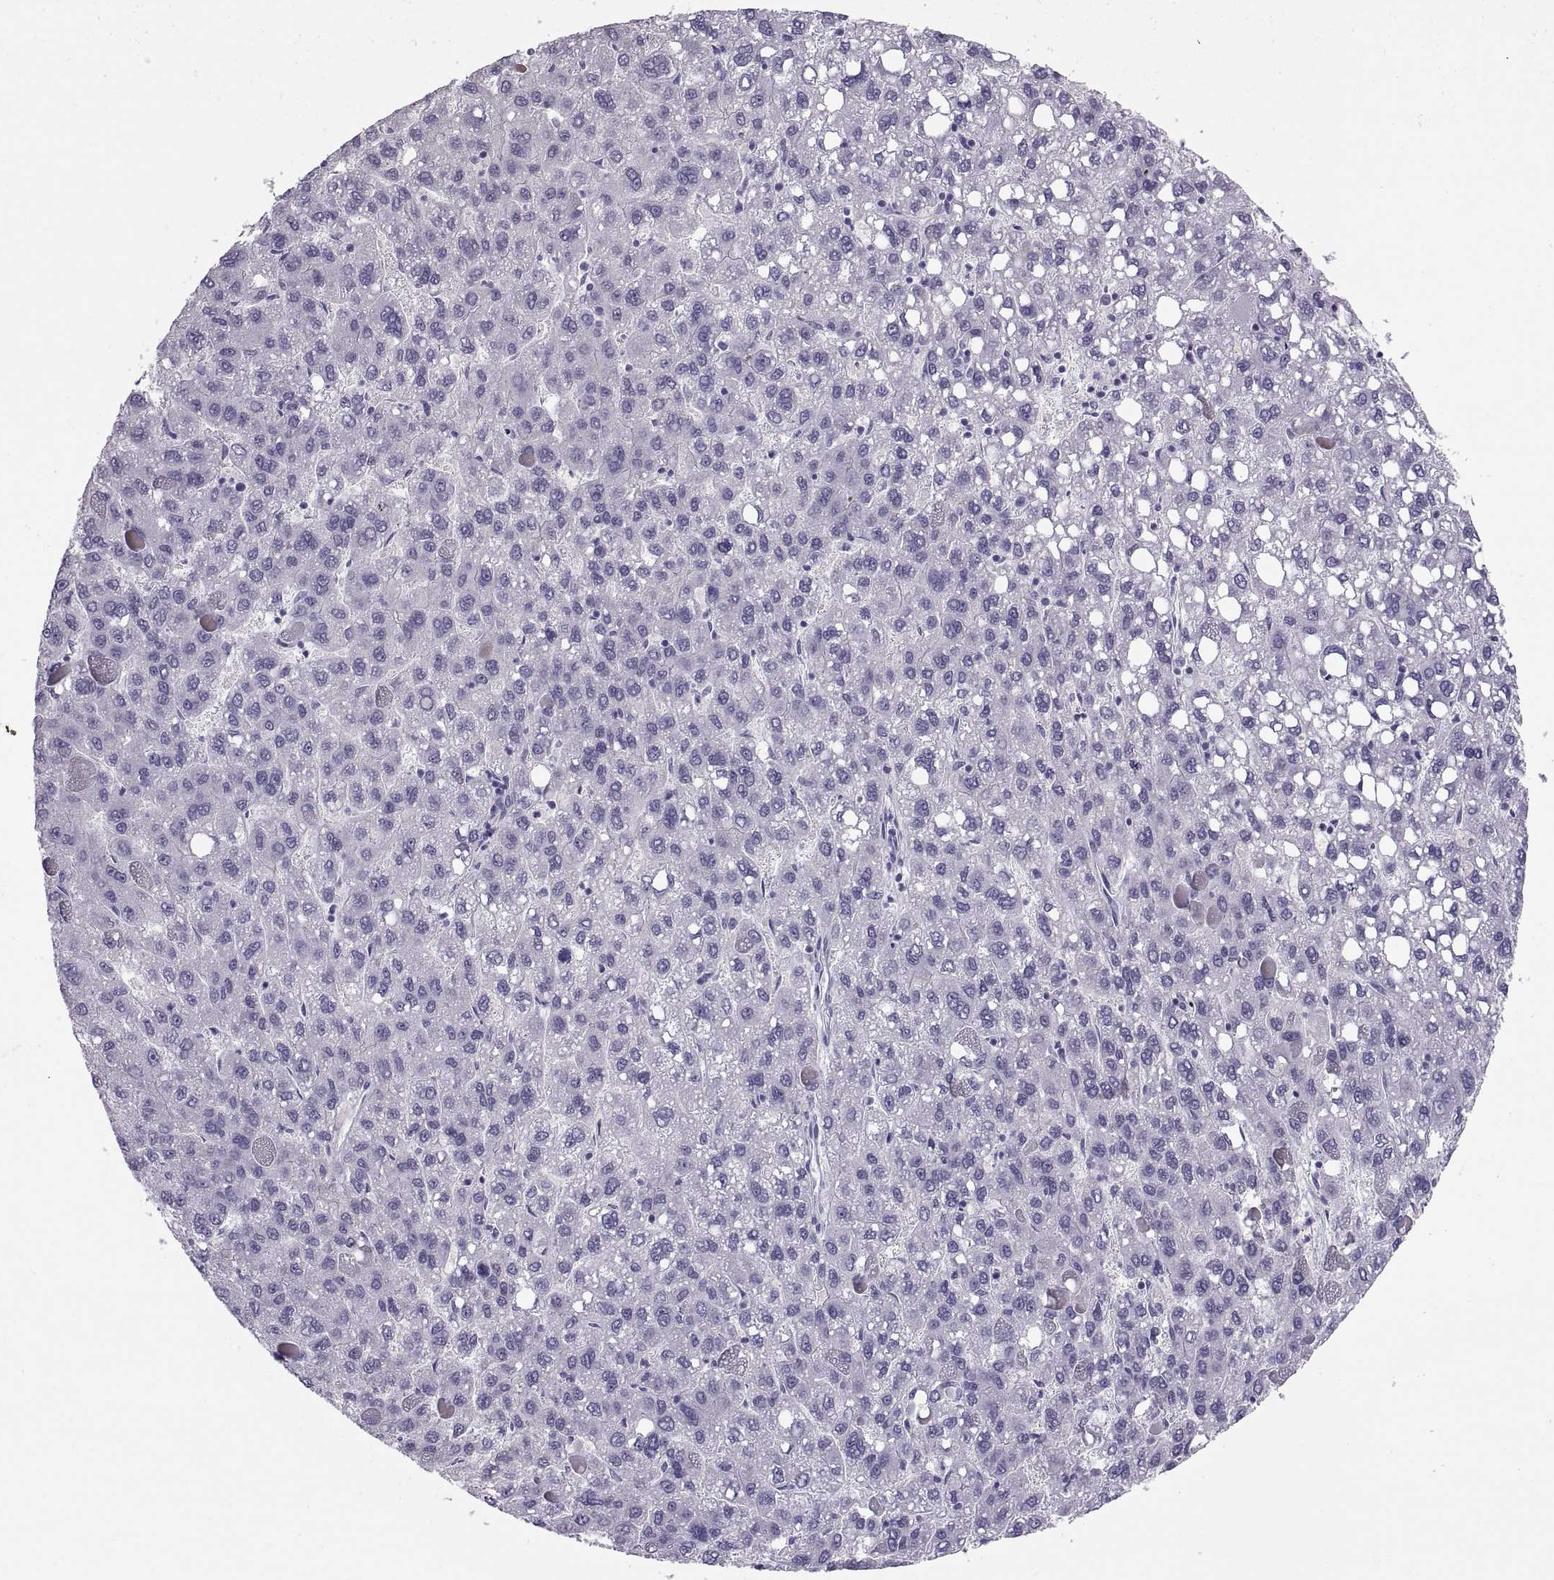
{"staining": {"intensity": "negative", "quantity": "none", "location": "none"}, "tissue": "liver cancer", "cell_type": "Tumor cells", "image_type": "cancer", "snomed": [{"axis": "morphology", "description": "Carcinoma, Hepatocellular, NOS"}, {"axis": "topography", "description": "Liver"}], "caption": "The micrograph displays no significant expression in tumor cells of hepatocellular carcinoma (liver).", "gene": "QRICH2", "patient": {"sex": "female", "age": 82}}